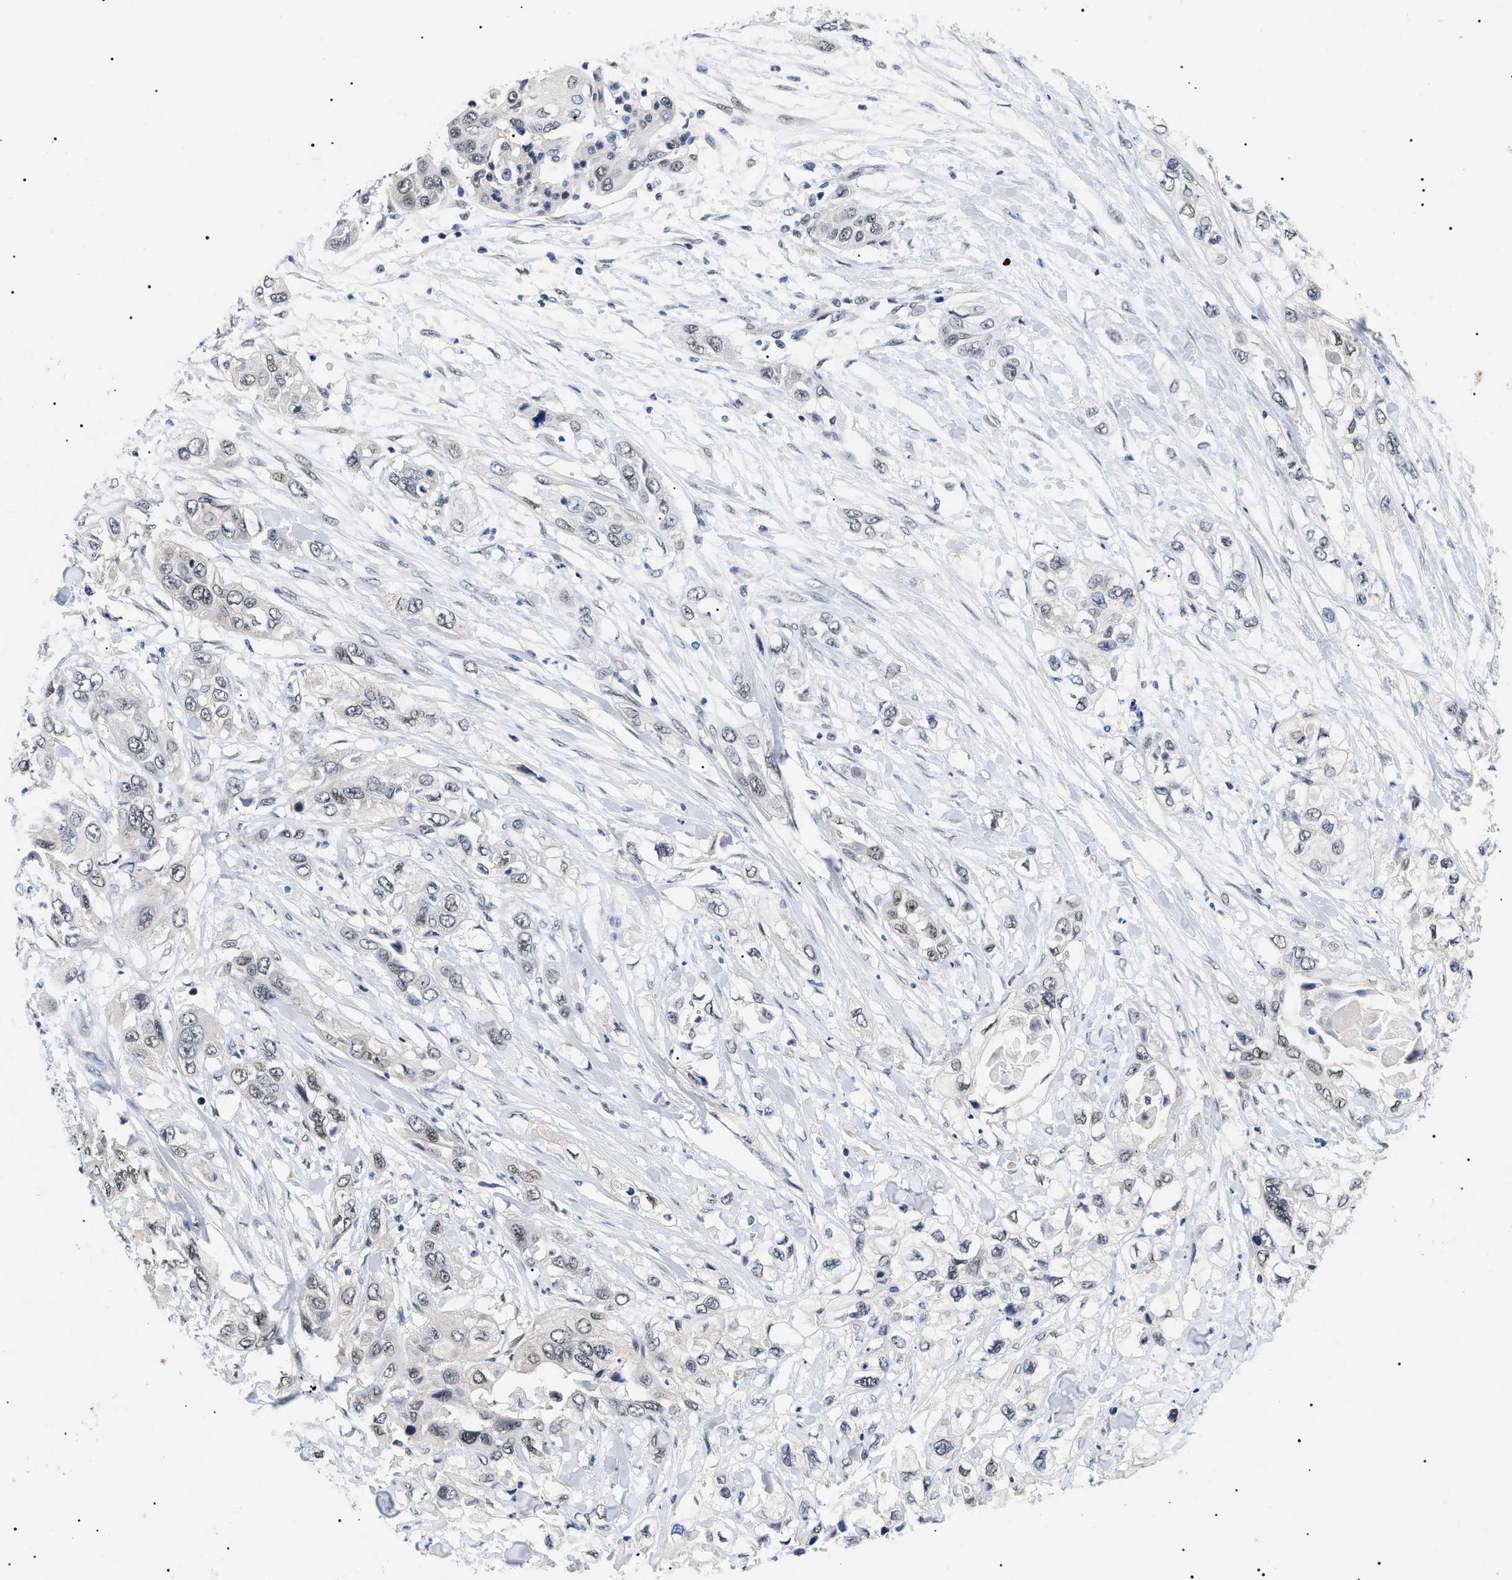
{"staining": {"intensity": "weak", "quantity": "<25%", "location": "nuclear"}, "tissue": "pancreatic cancer", "cell_type": "Tumor cells", "image_type": "cancer", "snomed": [{"axis": "morphology", "description": "Adenocarcinoma, NOS"}, {"axis": "topography", "description": "Pancreas"}], "caption": "Immunohistochemical staining of human pancreatic cancer (adenocarcinoma) demonstrates no significant expression in tumor cells.", "gene": "GARRE1", "patient": {"sex": "female", "age": 70}}